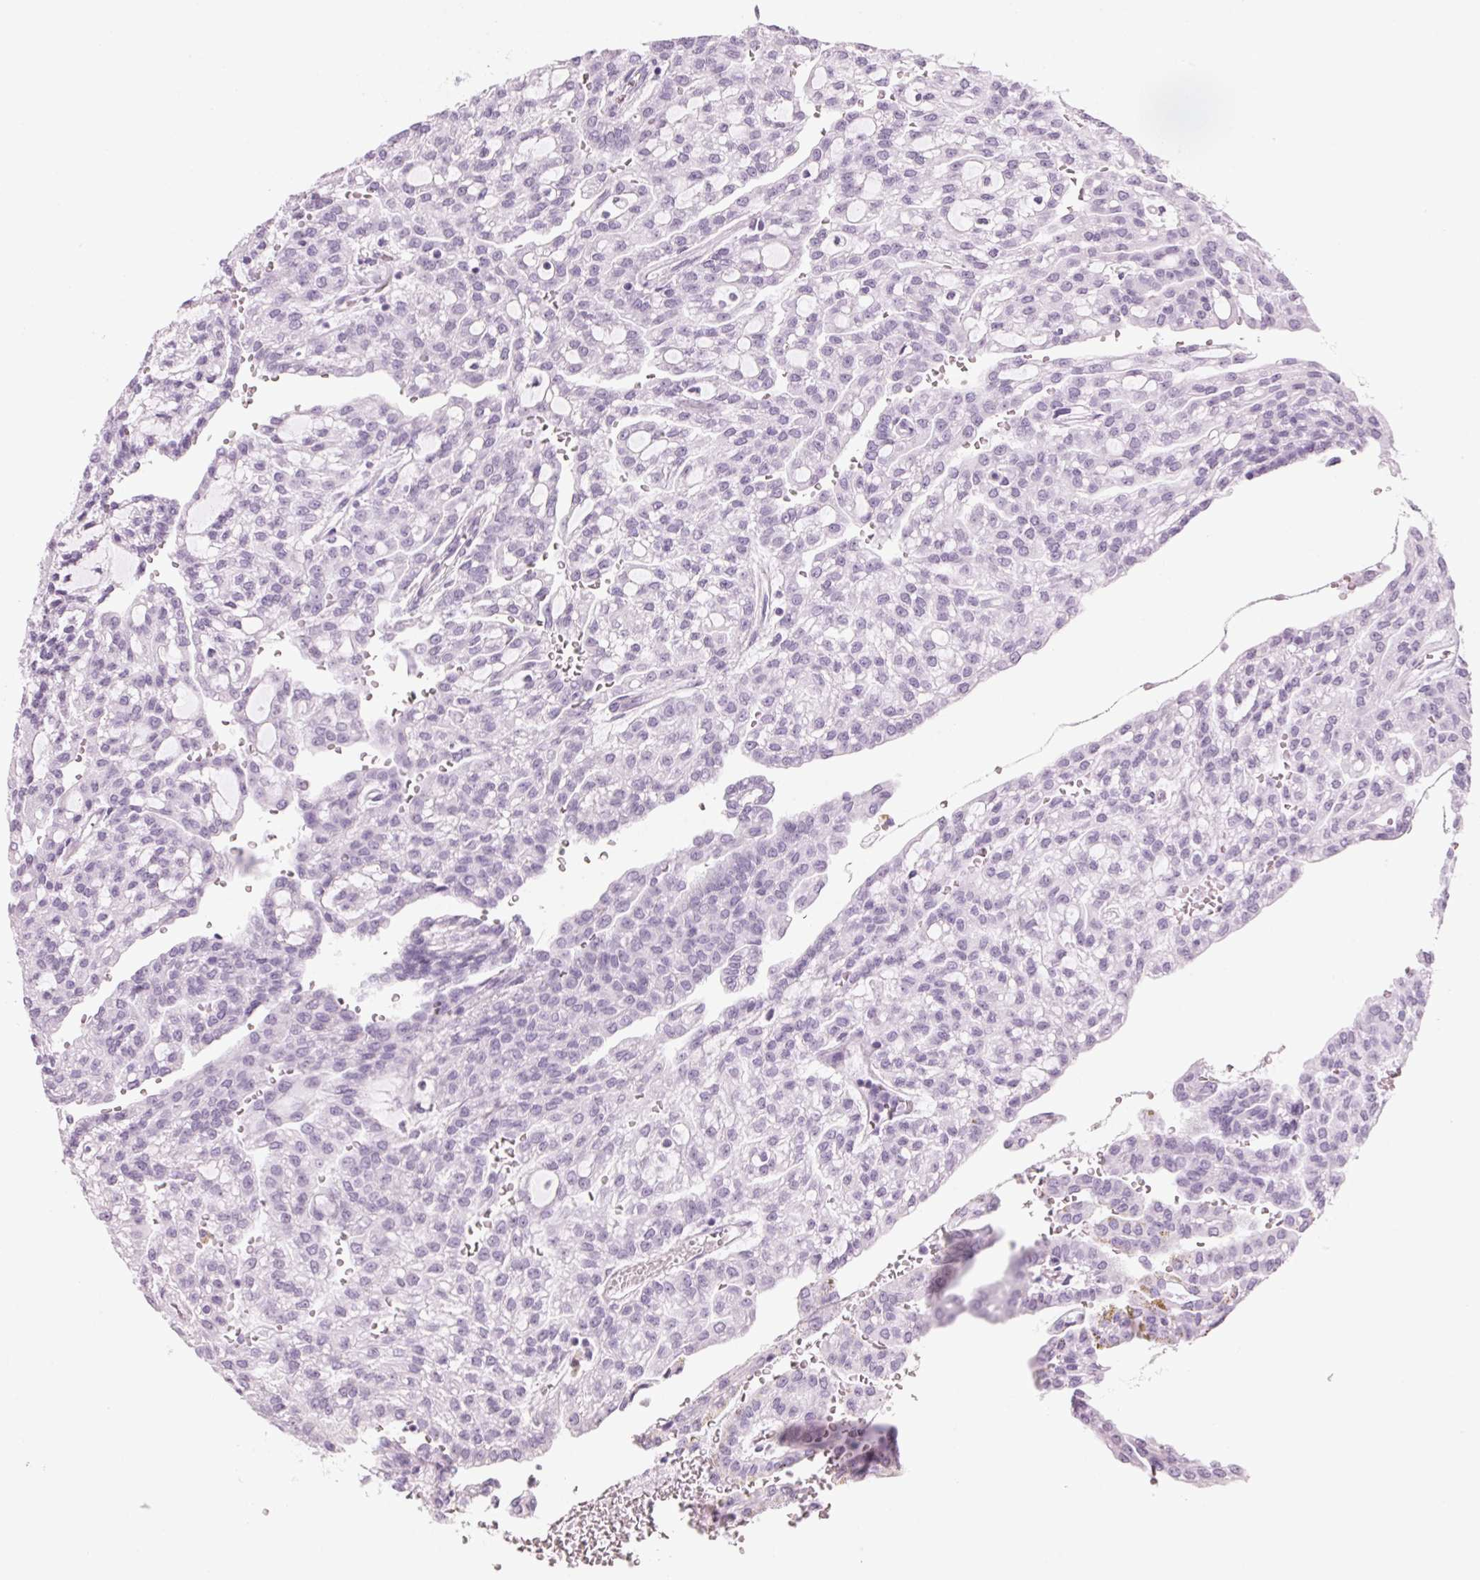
{"staining": {"intensity": "negative", "quantity": "none", "location": "none"}, "tissue": "renal cancer", "cell_type": "Tumor cells", "image_type": "cancer", "snomed": [{"axis": "morphology", "description": "Adenocarcinoma, NOS"}, {"axis": "topography", "description": "Kidney"}], "caption": "Immunohistochemistry (IHC) of adenocarcinoma (renal) exhibits no positivity in tumor cells. The staining is performed using DAB (3,3'-diaminobenzidine) brown chromogen with nuclei counter-stained in using hematoxylin.", "gene": "DNTTIP2", "patient": {"sex": "male", "age": 63}}